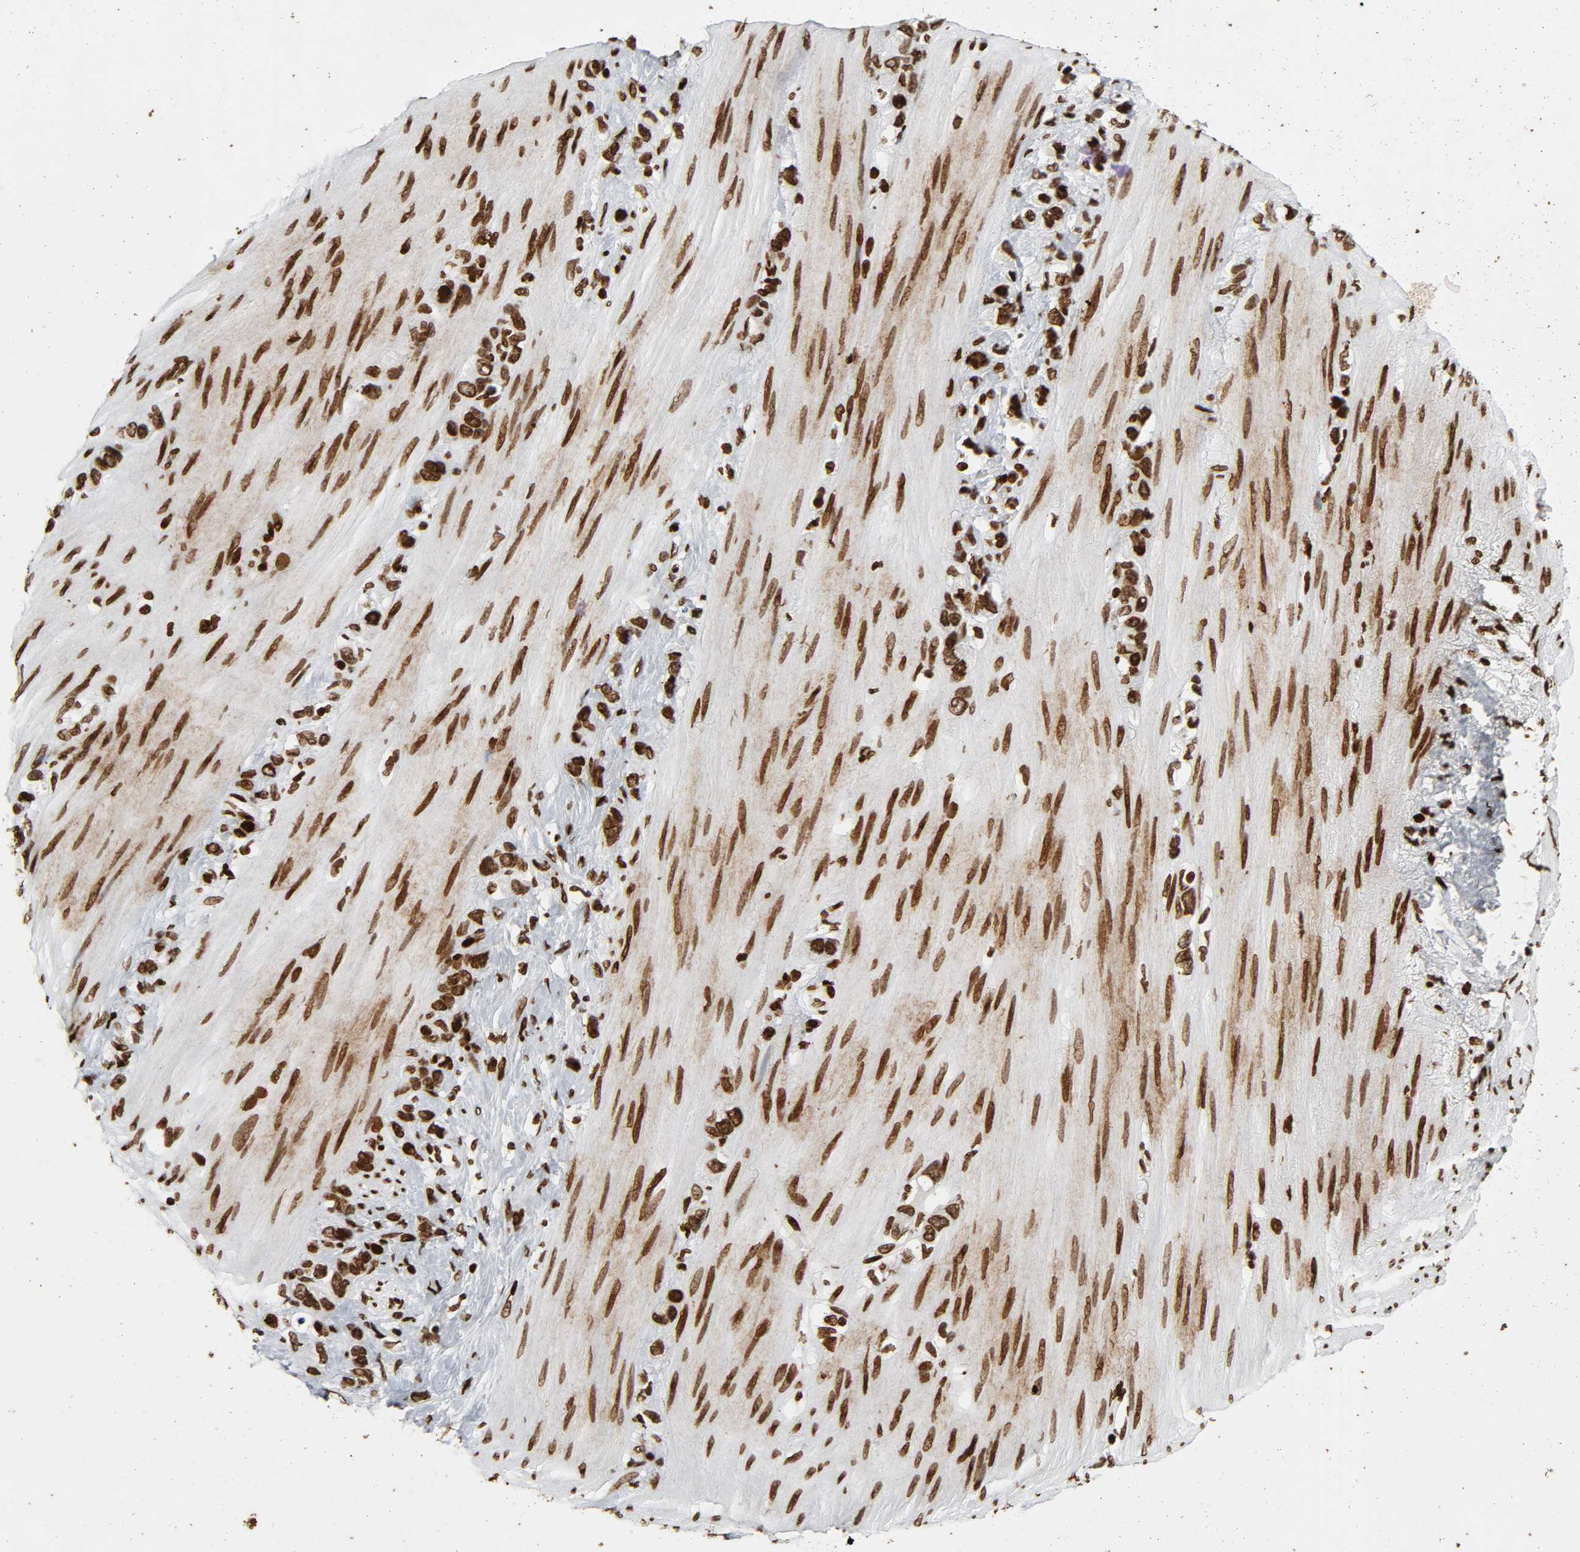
{"staining": {"intensity": "strong", "quantity": ">75%", "location": "nuclear"}, "tissue": "stomach cancer", "cell_type": "Tumor cells", "image_type": "cancer", "snomed": [{"axis": "morphology", "description": "Normal tissue, NOS"}, {"axis": "morphology", "description": "Adenocarcinoma, NOS"}, {"axis": "morphology", "description": "Adenocarcinoma, High grade"}, {"axis": "topography", "description": "Stomach, upper"}, {"axis": "topography", "description": "Stomach"}], "caption": "A brown stain shows strong nuclear expression of a protein in stomach high-grade adenocarcinoma tumor cells. The staining is performed using DAB brown chromogen to label protein expression. The nuclei are counter-stained blue using hematoxylin.", "gene": "RXRA", "patient": {"sex": "female", "age": 65}}